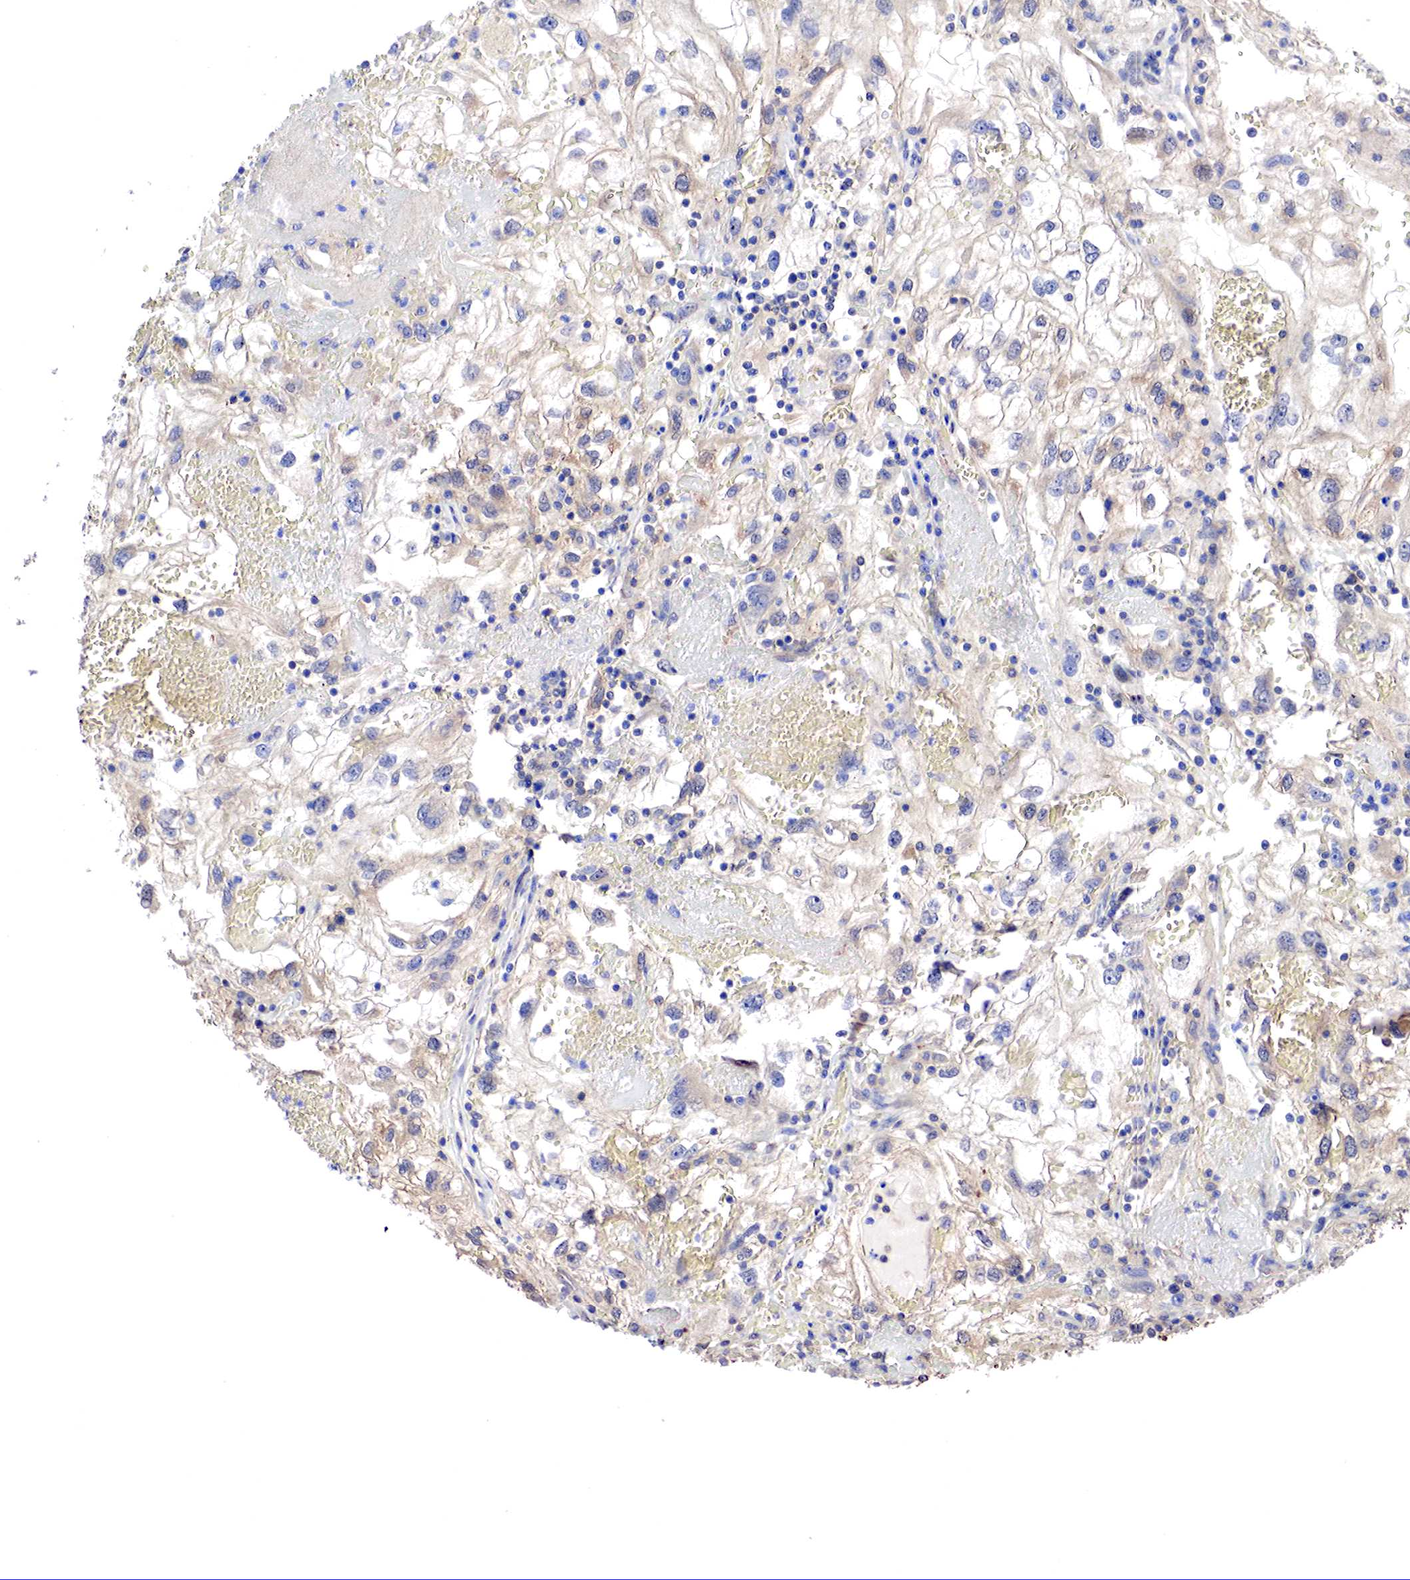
{"staining": {"intensity": "weak", "quantity": "25%-75%", "location": "cytoplasmic/membranous,nuclear"}, "tissue": "renal cancer", "cell_type": "Tumor cells", "image_type": "cancer", "snomed": [{"axis": "morphology", "description": "Normal tissue, NOS"}, {"axis": "morphology", "description": "Adenocarcinoma, NOS"}, {"axis": "topography", "description": "Kidney"}], "caption": "Weak cytoplasmic/membranous and nuclear staining for a protein is present in about 25%-75% of tumor cells of renal cancer using immunohistochemistry.", "gene": "PABIR2", "patient": {"sex": "male", "age": 71}}